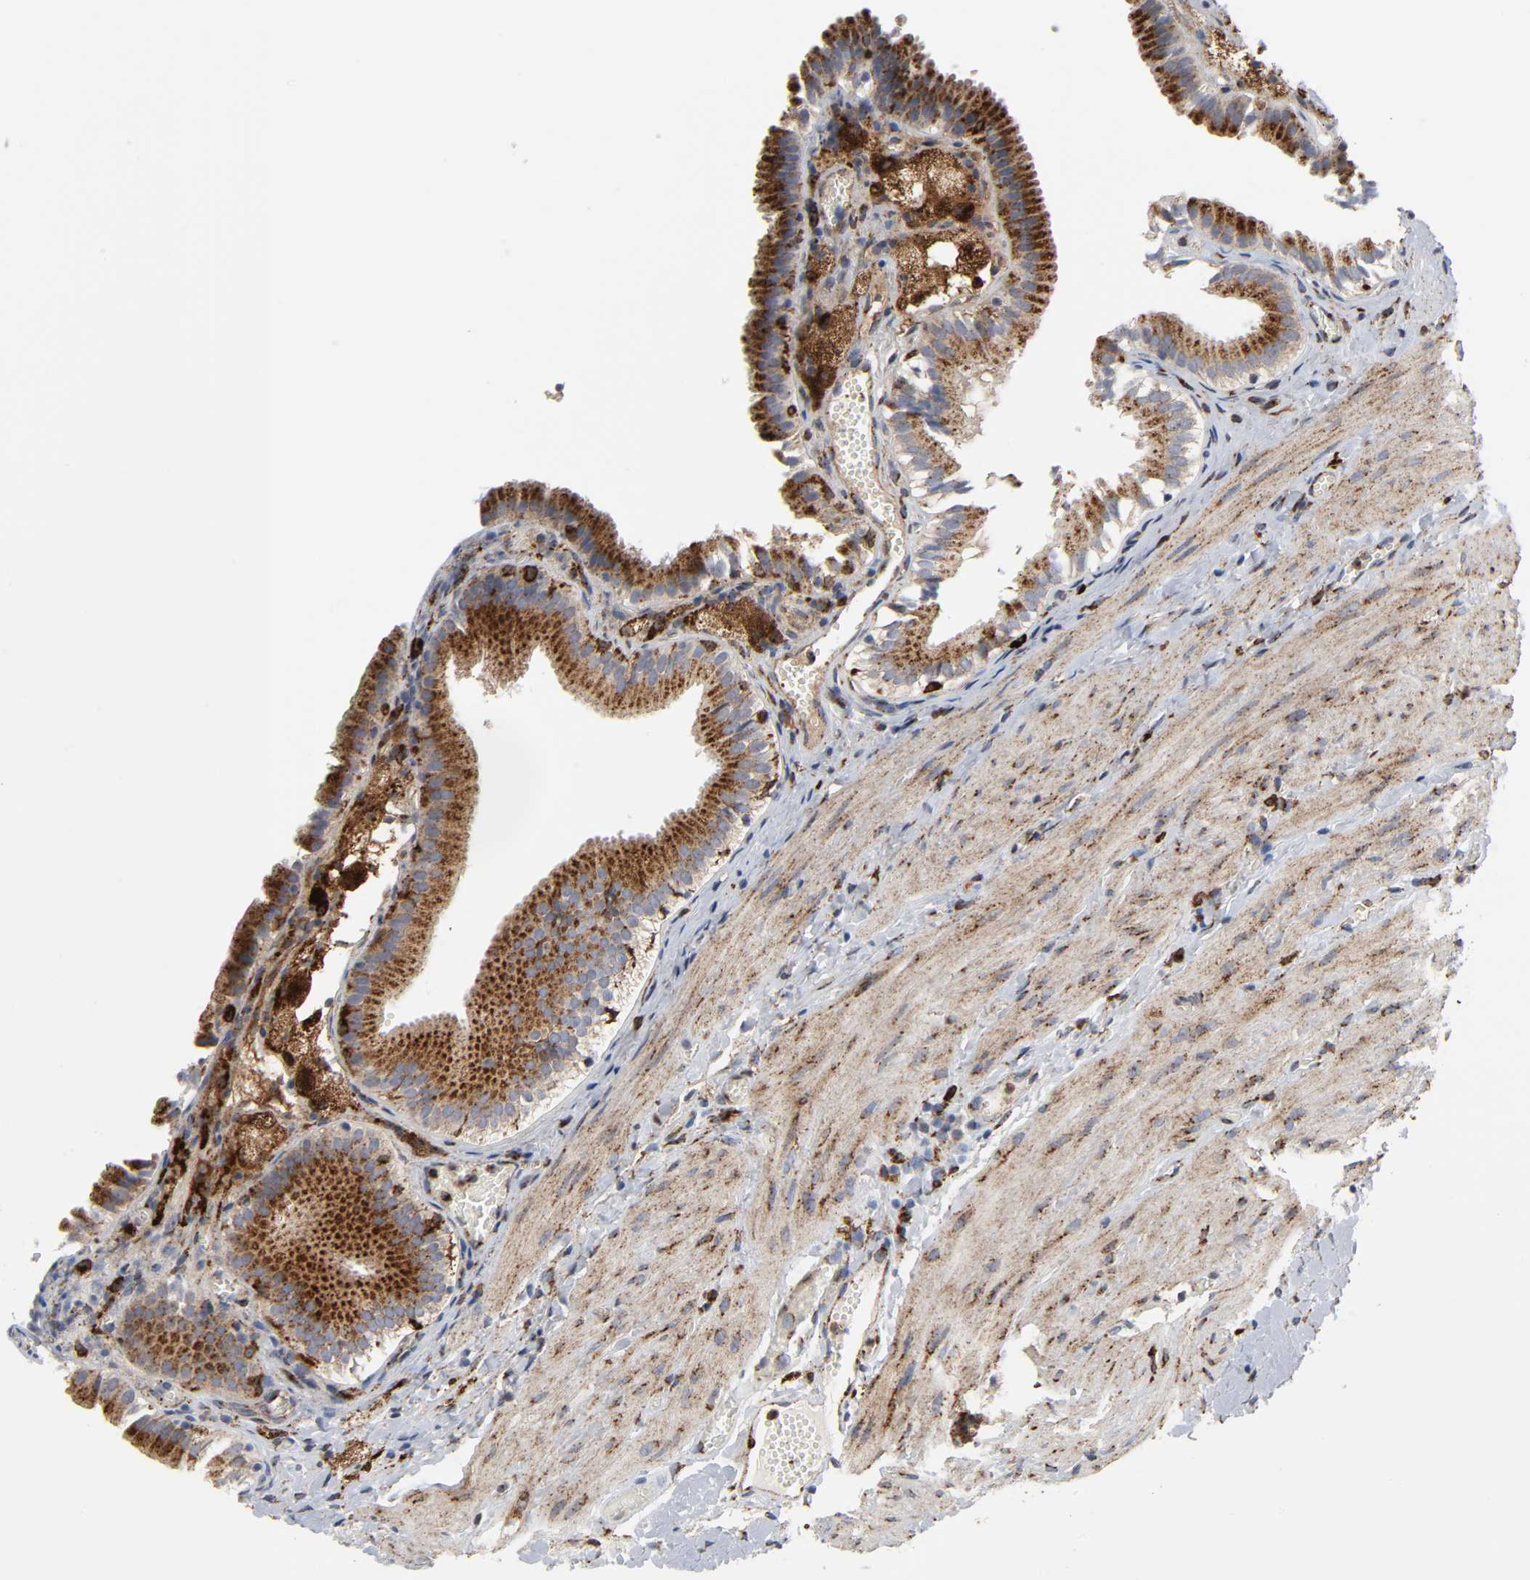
{"staining": {"intensity": "strong", "quantity": ">75%", "location": "cytoplasmic/membranous"}, "tissue": "gallbladder", "cell_type": "Glandular cells", "image_type": "normal", "snomed": [{"axis": "morphology", "description": "Normal tissue, NOS"}, {"axis": "topography", "description": "Gallbladder"}], "caption": "Protein expression analysis of normal human gallbladder reveals strong cytoplasmic/membranous staining in approximately >75% of glandular cells.", "gene": "PSAP", "patient": {"sex": "female", "age": 24}}